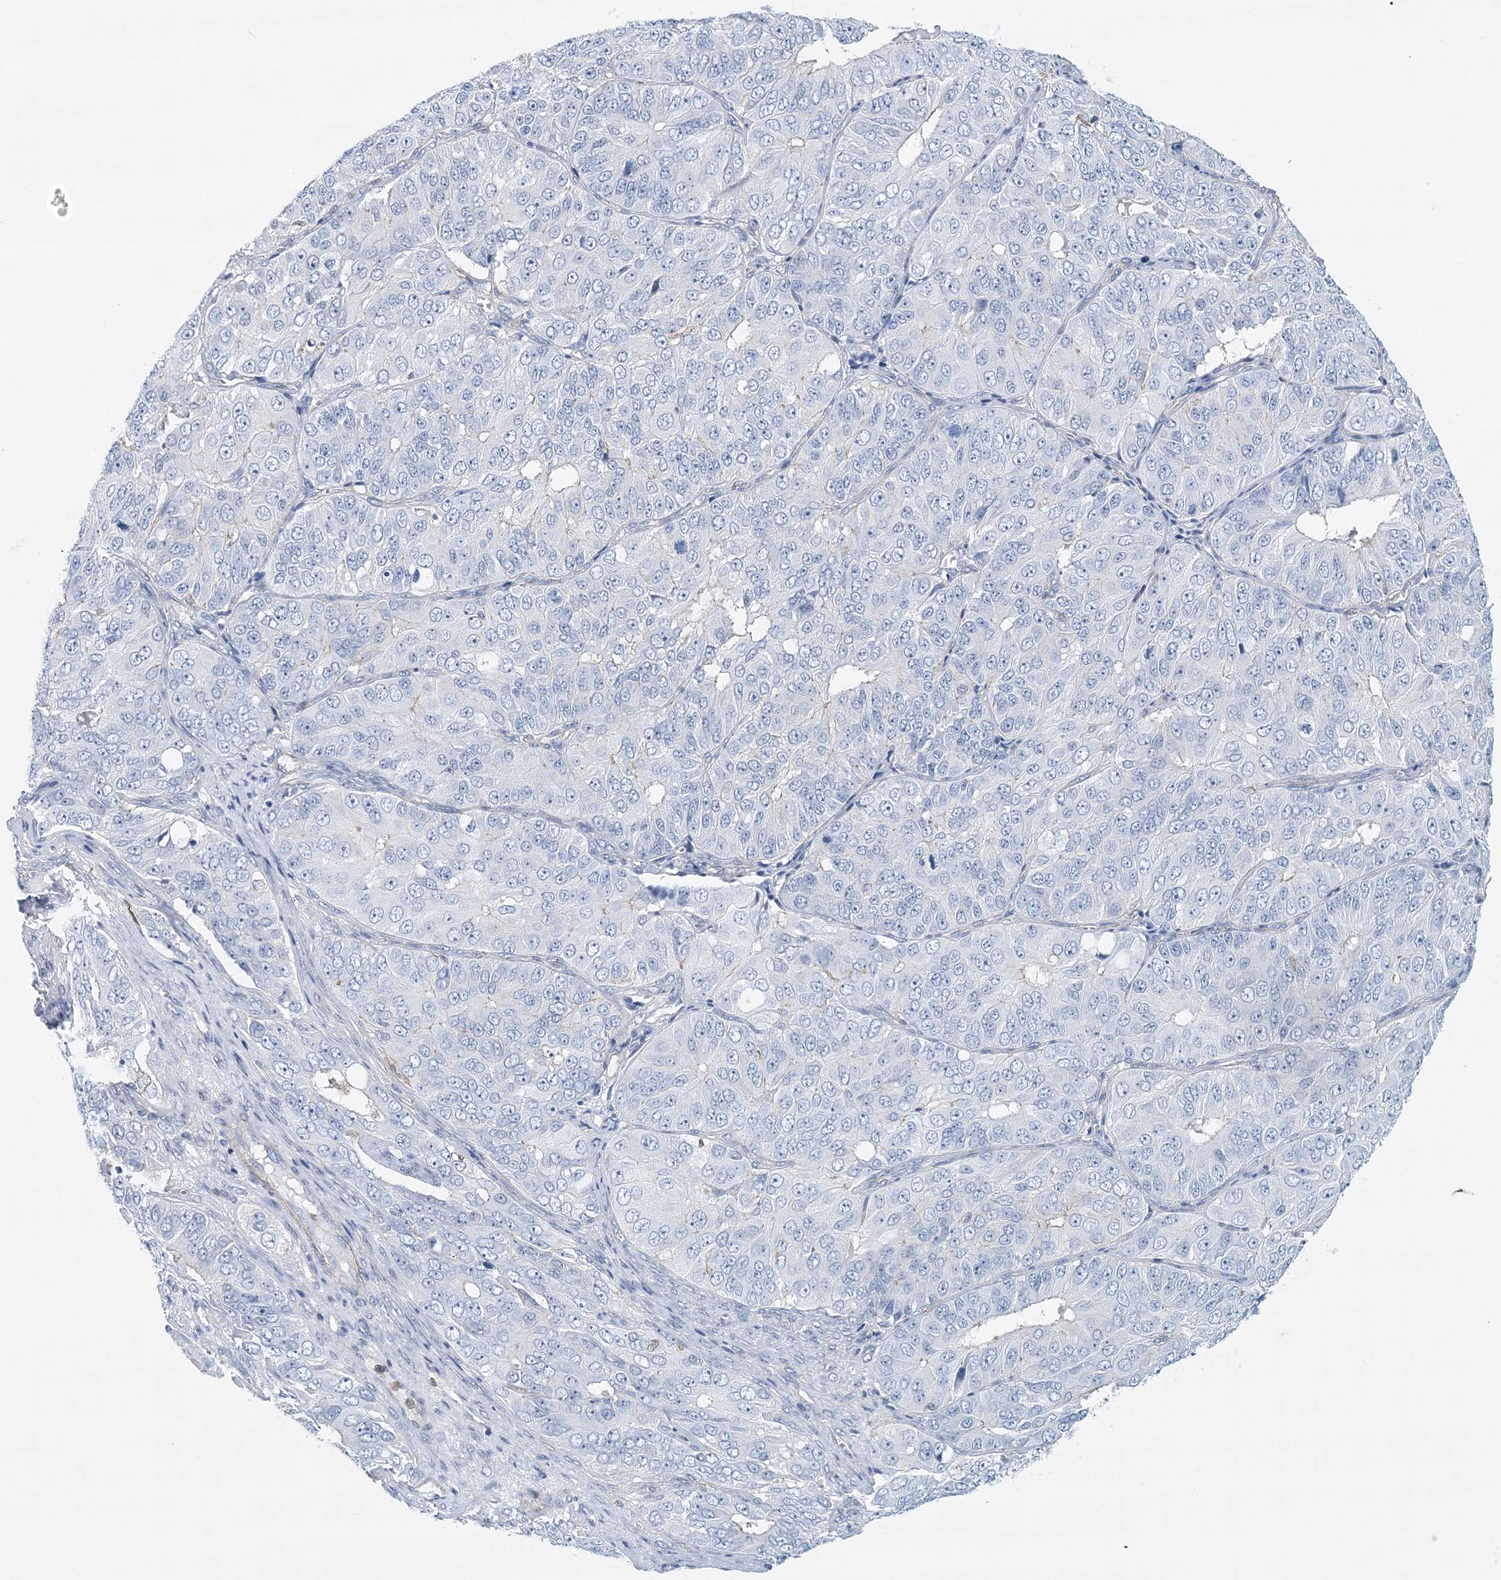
{"staining": {"intensity": "negative", "quantity": "none", "location": "none"}, "tissue": "ovarian cancer", "cell_type": "Tumor cells", "image_type": "cancer", "snomed": [{"axis": "morphology", "description": "Carcinoma, endometroid"}, {"axis": "topography", "description": "Ovary"}], "caption": "A histopathology image of ovarian endometroid carcinoma stained for a protein reveals no brown staining in tumor cells.", "gene": "C11orf21", "patient": {"sex": "female", "age": 51}}